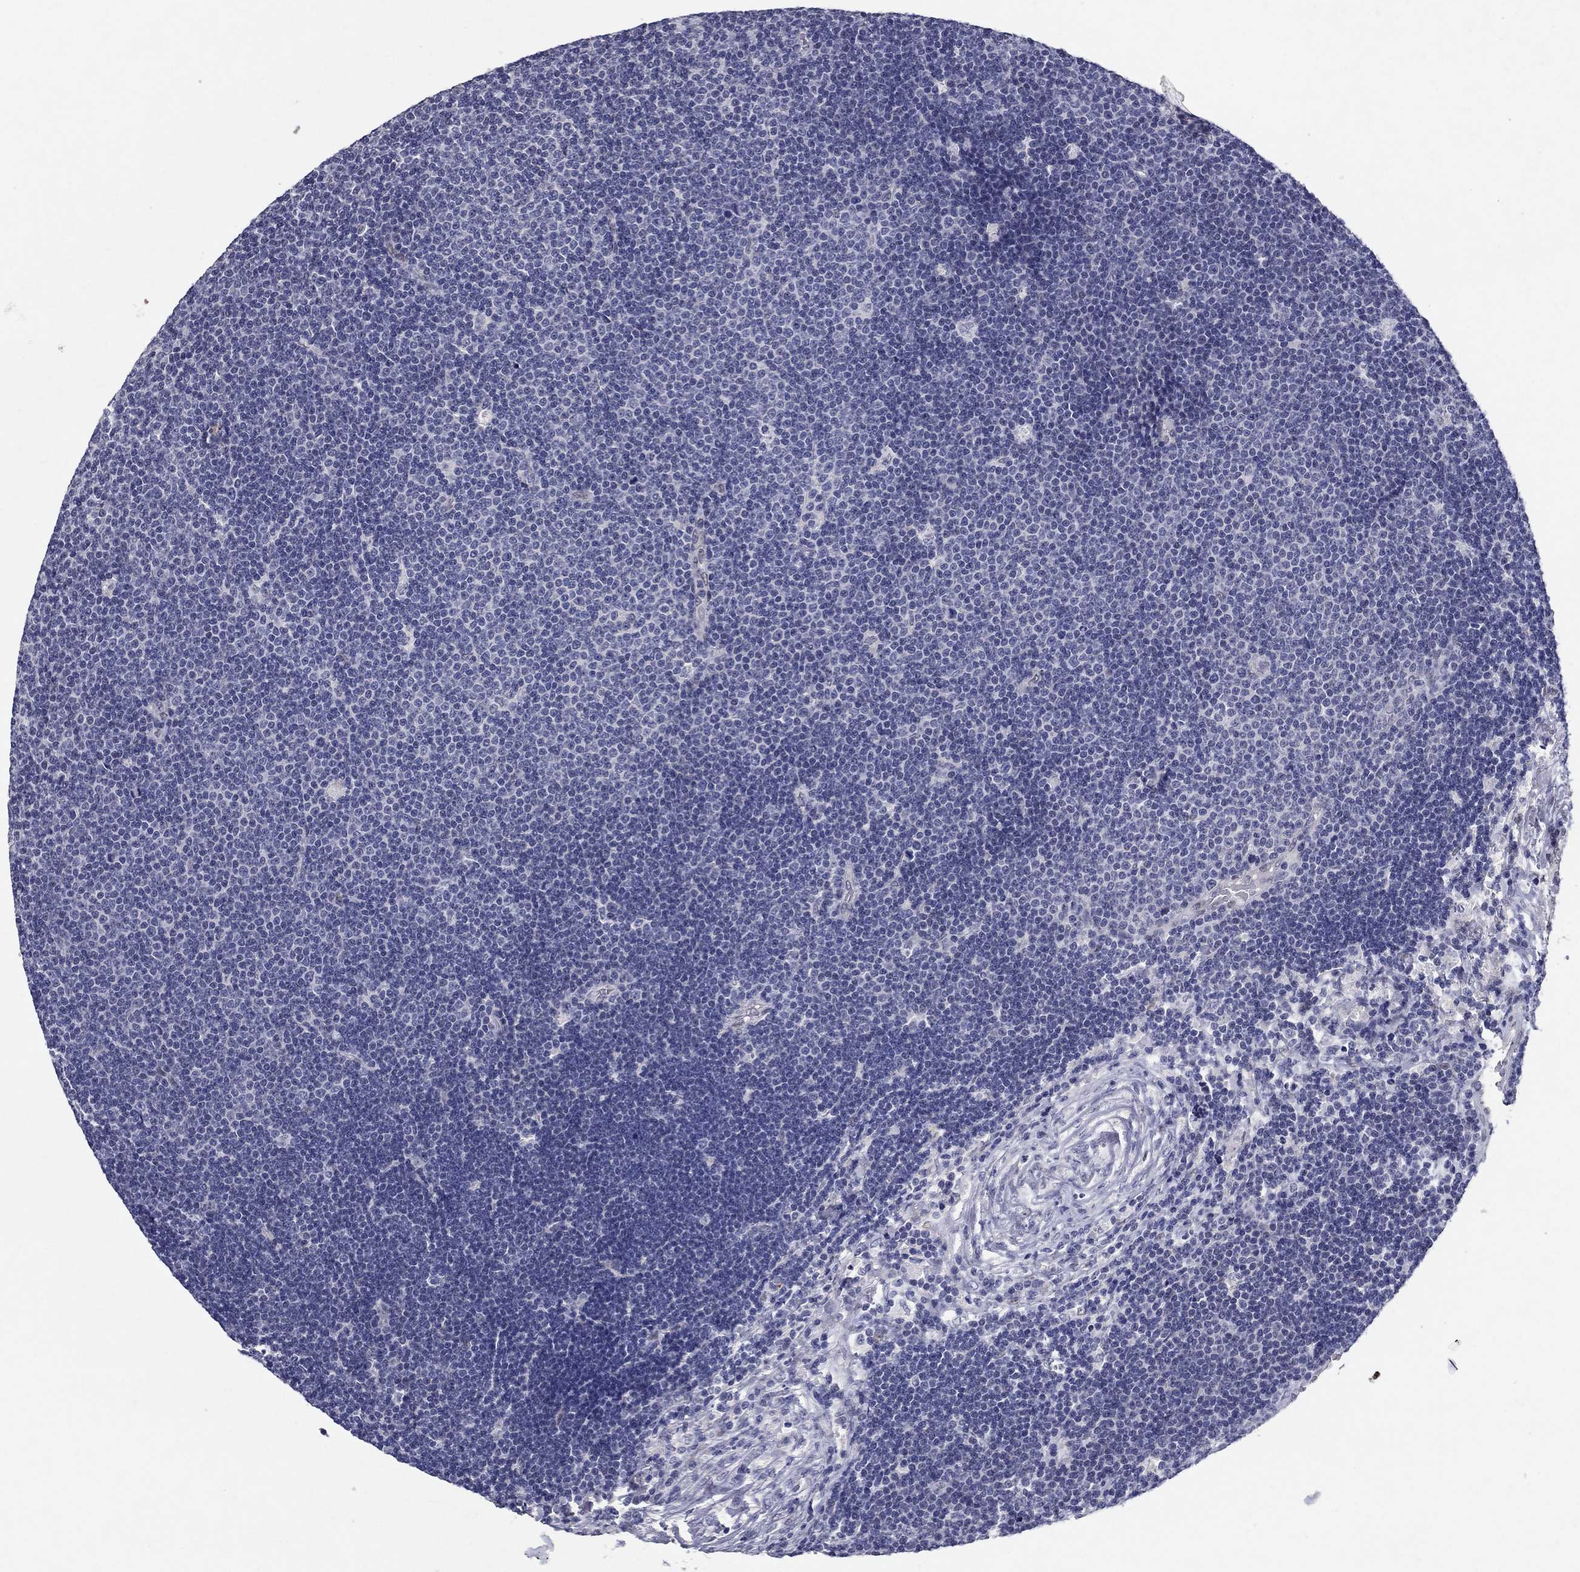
{"staining": {"intensity": "negative", "quantity": "none", "location": "none"}, "tissue": "lymphoma", "cell_type": "Tumor cells", "image_type": "cancer", "snomed": [{"axis": "morphology", "description": "Malignant lymphoma, non-Hodgkin's type, Low grade"}, {"axis": "topography", "description": "Brain"}], "caption": "DAB (3,3'-diaminobenzidine) immunohistochemical staining of human low-grade malignant lymphoma, non-Hodgkin's type demonstrates no significant expression in tumor cells. The staining was performed using DAB (3,3'-diaminobenzidine) to visualize the protein expression in brown, while the nuclei were stained in blue with hematoxylin (Magnification: 20x).", "gene": "RBFOX1", "patient": {"sex": "female", "age": 66}}